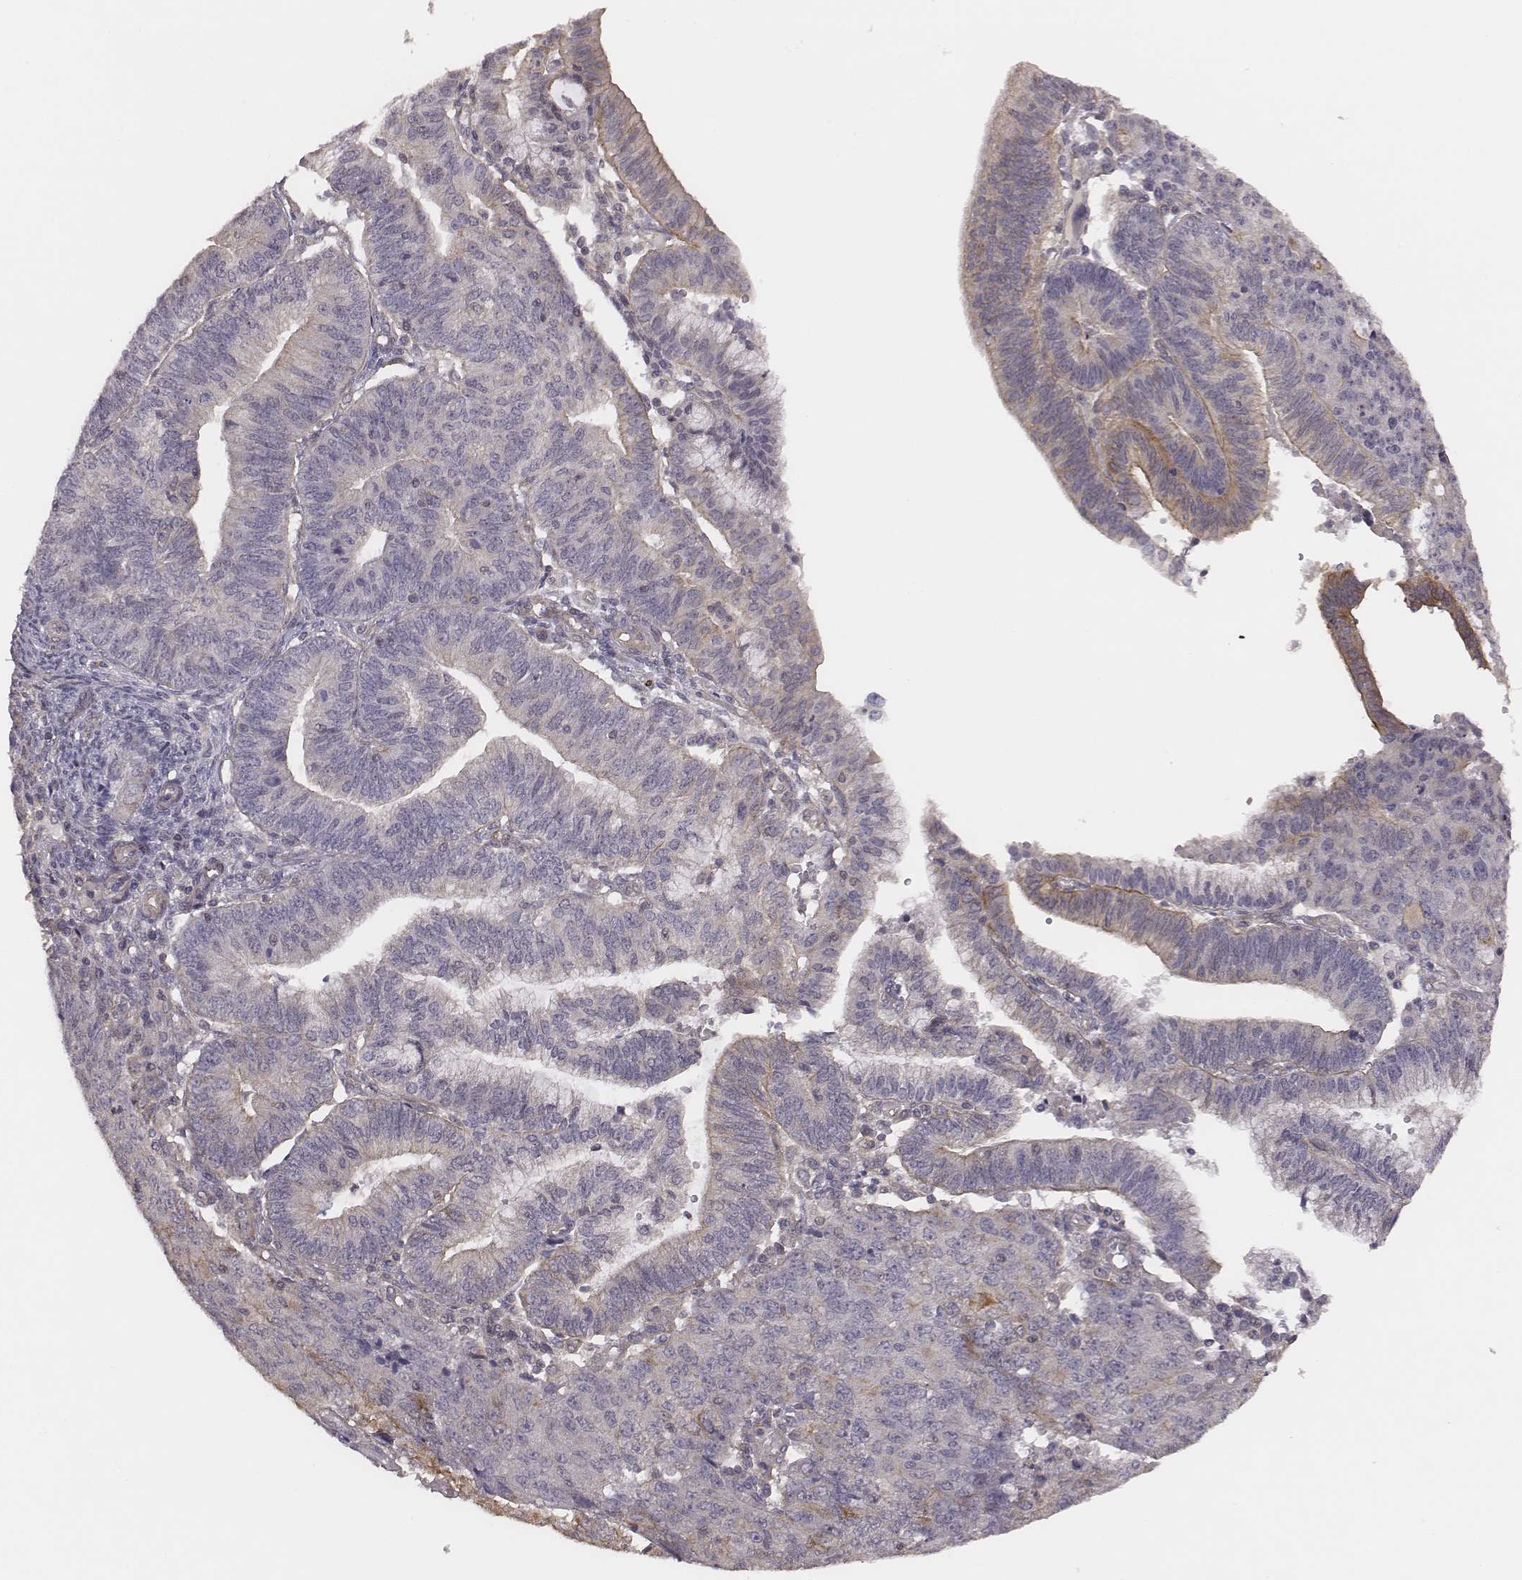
{"staining": {"intensity": "weak", "quantity": "<25%", "location": "cytoplasmic/membranous"}, "tissue": "endometrial cancer", "cell_type": "Tumor cells", "image_type": "cancer", "snomed": [{"axis": "morphology", "description": "Adenocarcinoma, NOS"}, {"axis": "topography", "description": "Endometrium"}], "caption": "The immunohistochemistry (IHC) image has no significant staining in tumor cells of endometrial cancer (adenocarcinoma) tissue.", "gene": "SCARF1", "patient": {"sex": "female", "age": 82}}